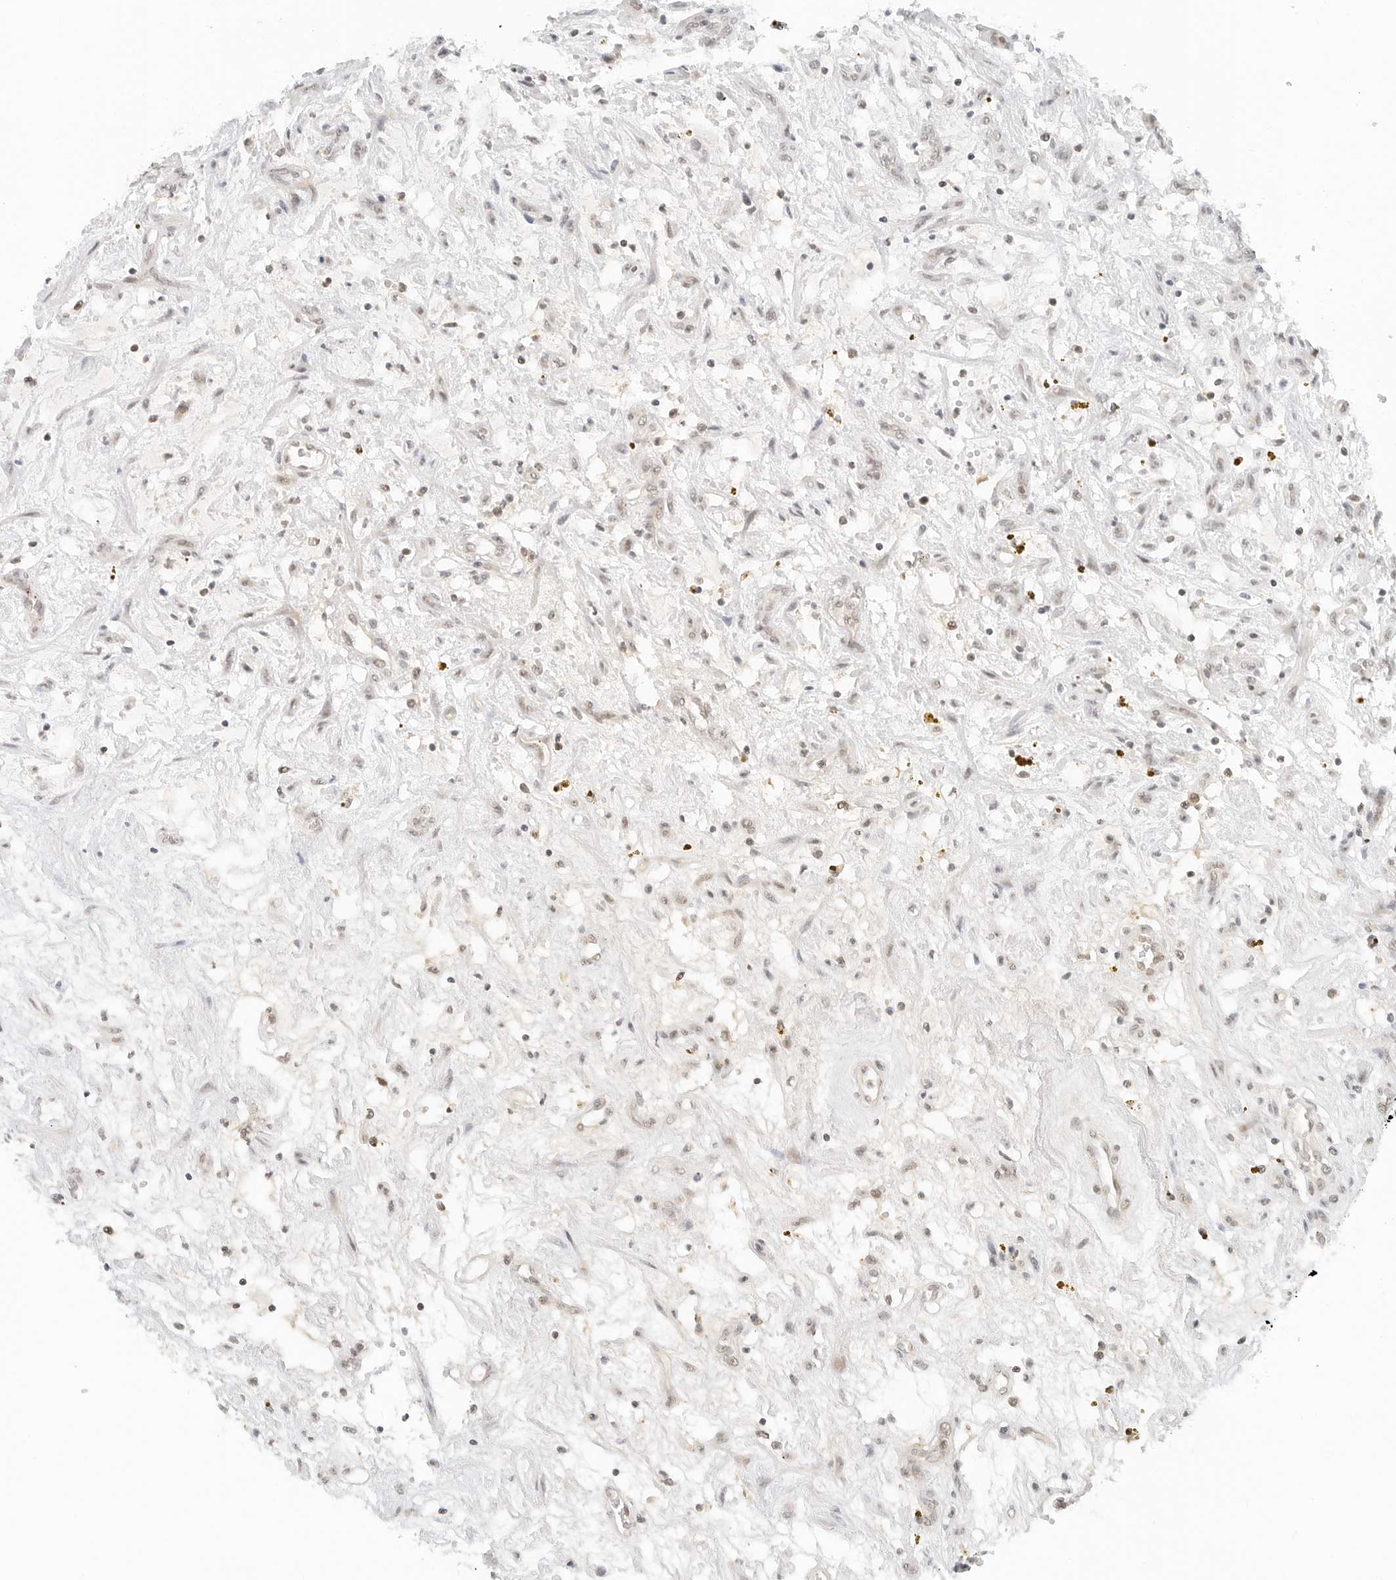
{"staining": {"intensity": "weak", "quantity": "<25%", "location": "nuclear"}, "tissue": "renal cancer", "cell_type": "Tumor cells", "image_type": "cancer", "snomed": [{"axis": "morphology", "description": "Adenocarcinoma, NOS"}, {"axis": "topography", "description": "Kidney"}], "caption": "This is a micrograph of immunohistochemistry staining of adenocarcinoma (renal), which shows no positivity in tumor cells.", "gene": "NEO1", "patient": {"sex": "female", "age": 57}}